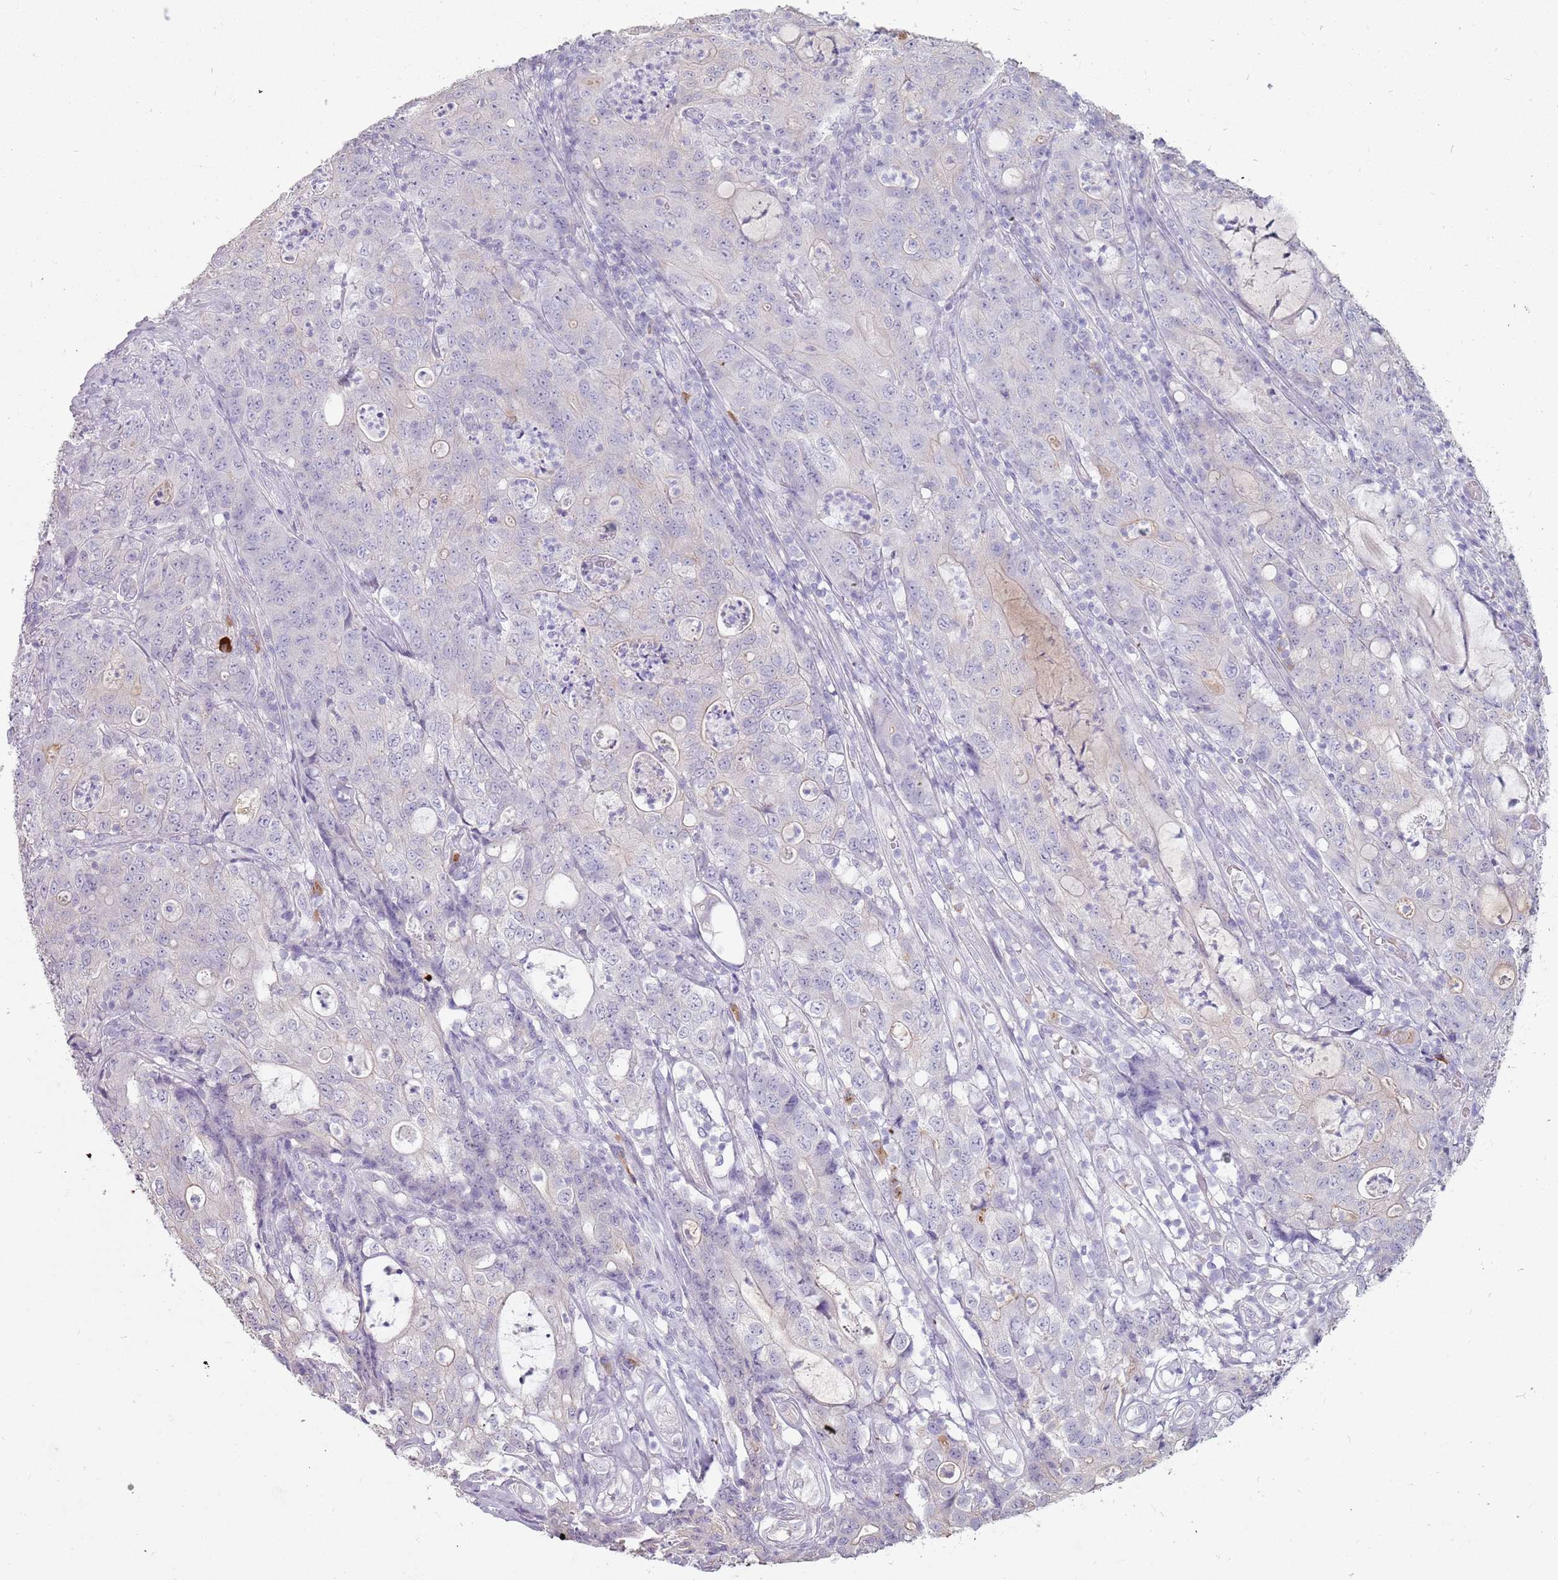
{"staining": {"intensity": "negative", "quantity": "none", "location": "none"}, "tissue": "colorectal cancer", "cell_type": "Tumor cells", "image_type": "cancer", "snomed": [{"axis": "morphology", "description": "Adenocarcinoma, NOS"}, {"axis": "topography", "description": "Colon"}], "caption": "Immunohistochemical staining of adenocarcinoma (colorectal) exhibits no significant expression in tumor cells. The staining is performed using DAB brown chromogen with nuclei counter-stained in using hematoxylin.", "gene": "STYK1", "patient": {"sex": "male", "age": 83}}